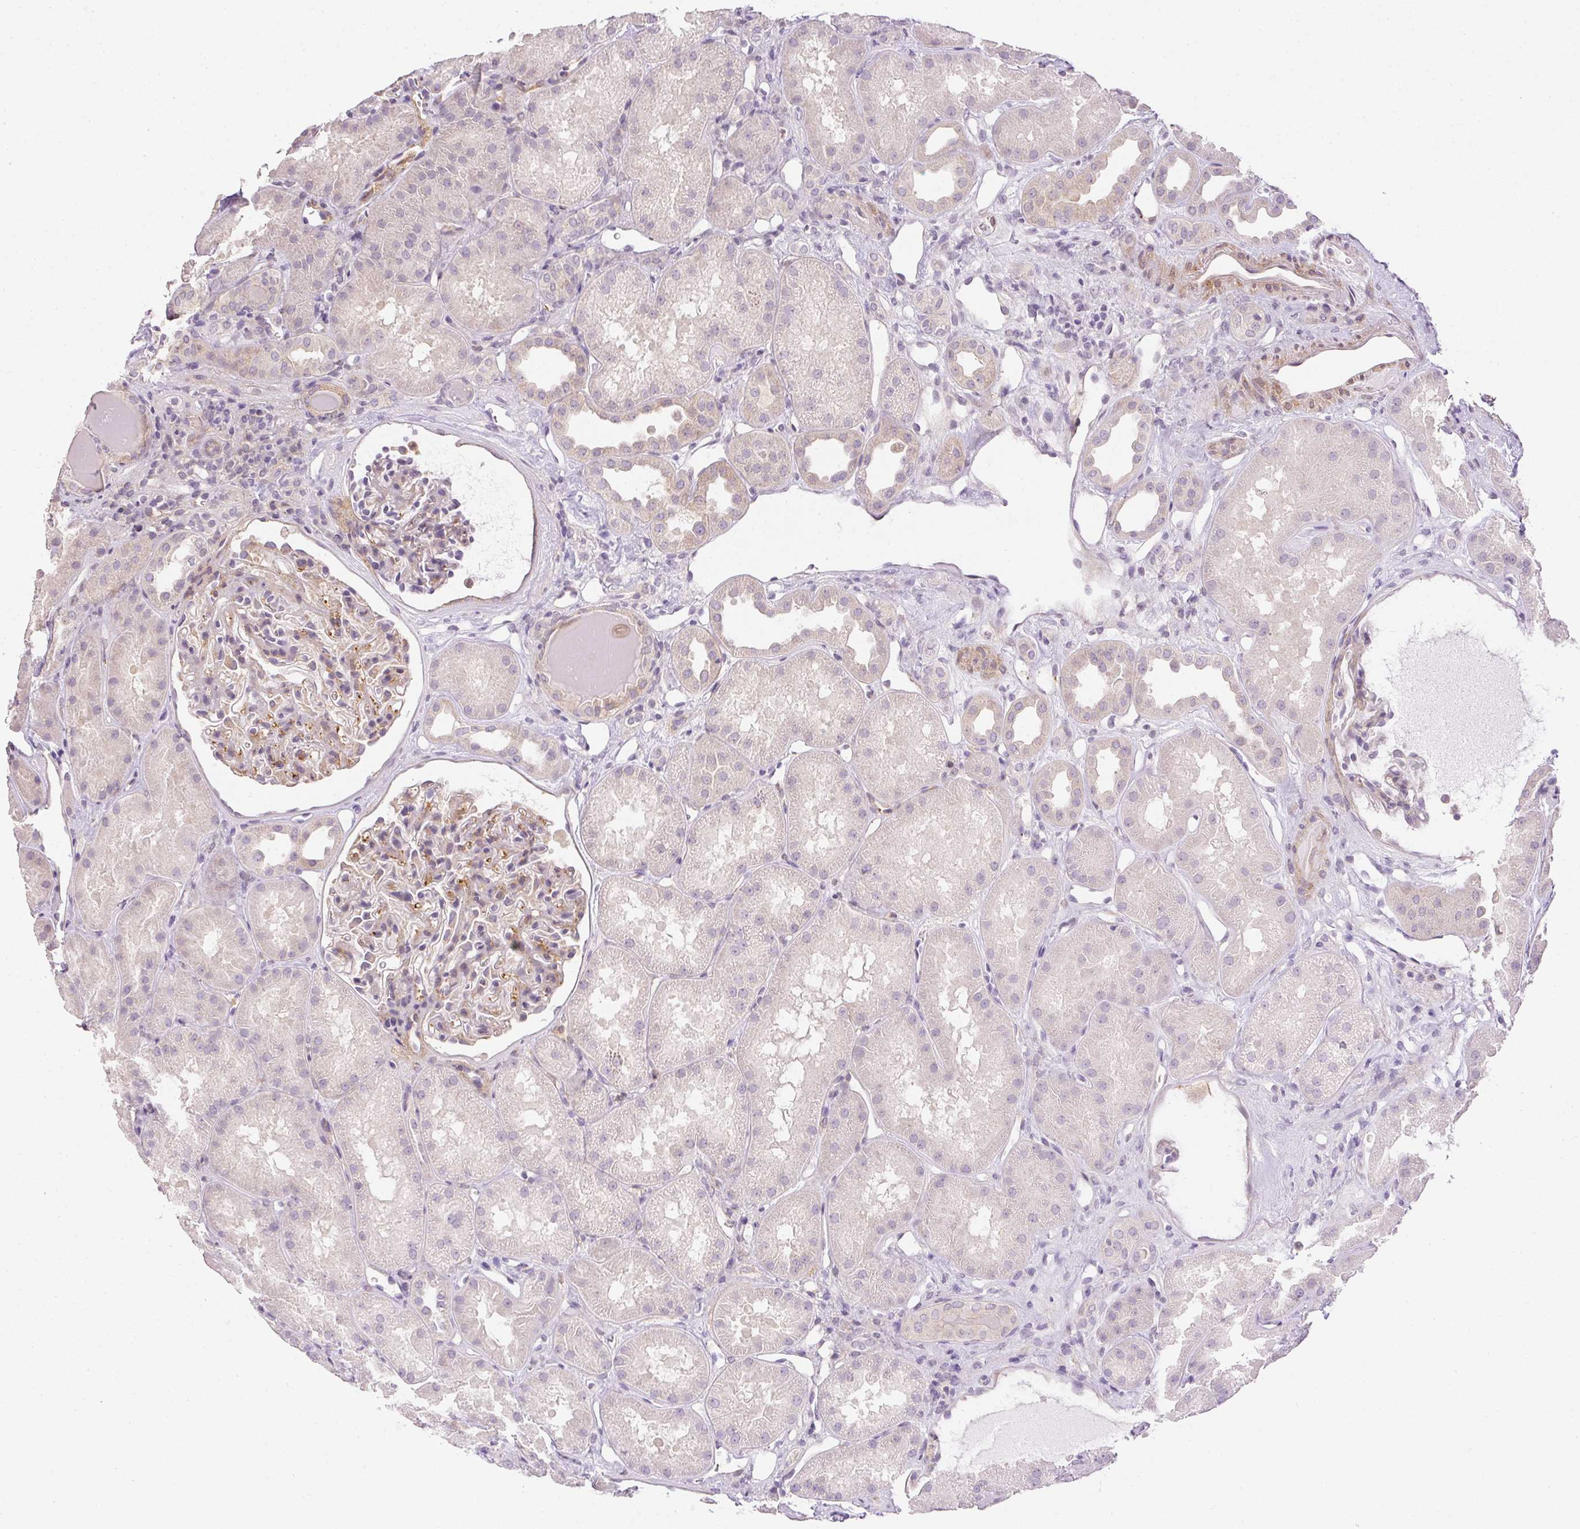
{"staining": {"intensity": "negative", "quantity": "none", "location": "none"}, "tissue": "kidney", "cell_type": "Cells in glomeruli", "image_type": "normal", "snomed": [{"axis": "morphology", "description": "Normal tissue, NOS"}, {"axis": "topography", "description": "Kidney"}], "caption": "This image is of normal kidney stained with immunohistochemistry (IHC) to label a protein in brown with the nuclei are counter-stained blue. There is no positivity in cells in glomeruli.", "gene": "PRL", "patient": {"sex": "male", "age": 61}}